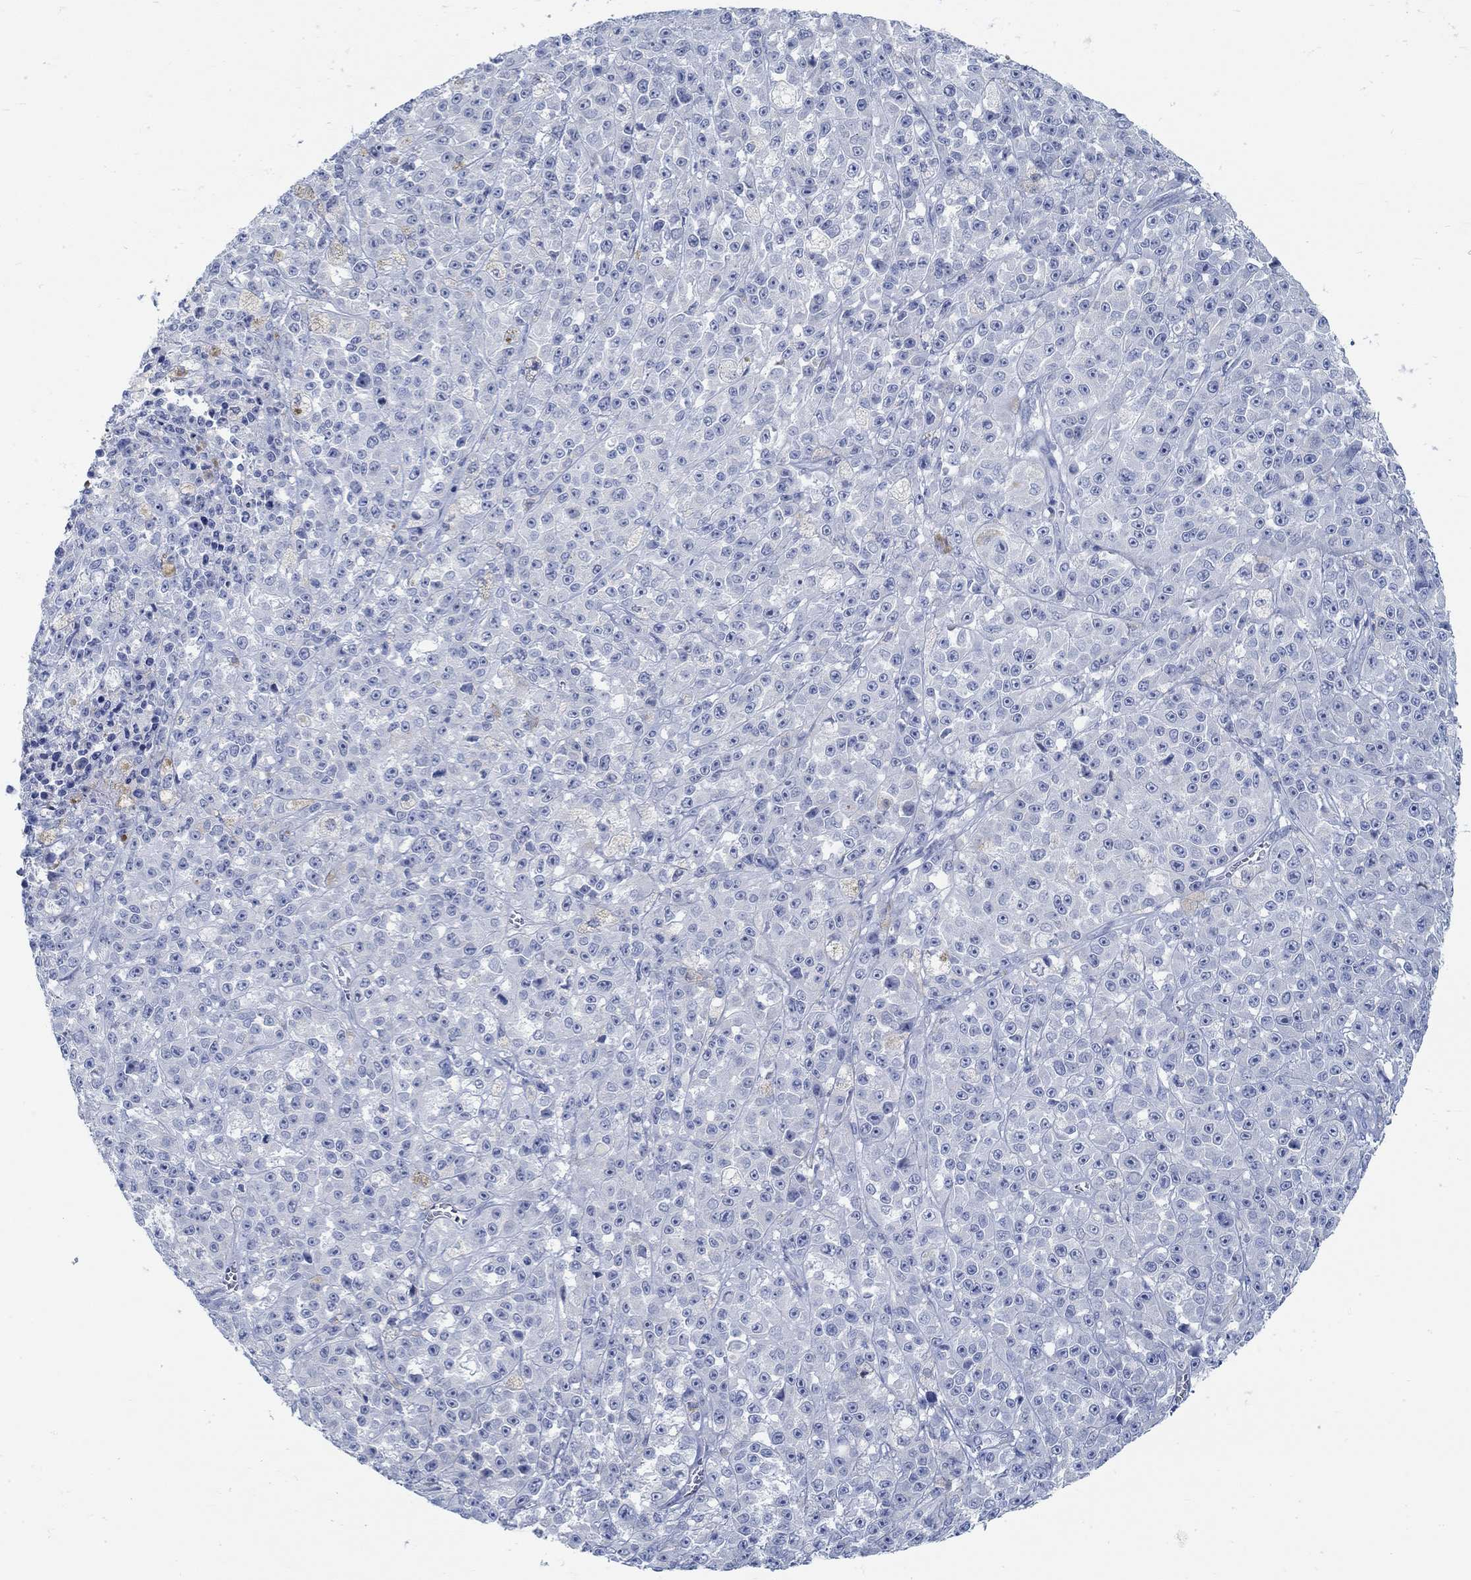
{"staining": {"intensity": "negative", "quantity": "none", "location": "none"}, "tissue": "melanoma", "cell_type": "Tumor cells", "image_type": "cancer", "snomed": [{"axis": "morphology", "description": "Malignant melanoma, NOS"}, {"axis": "topography", "description": "Skin"}], "caption": "Immunohistochemical staining of malignant melanoma demonstrates no significant staining in tumor cells.", "gene": "RBM20", "patient": {"sex": "female", "age": 58}}